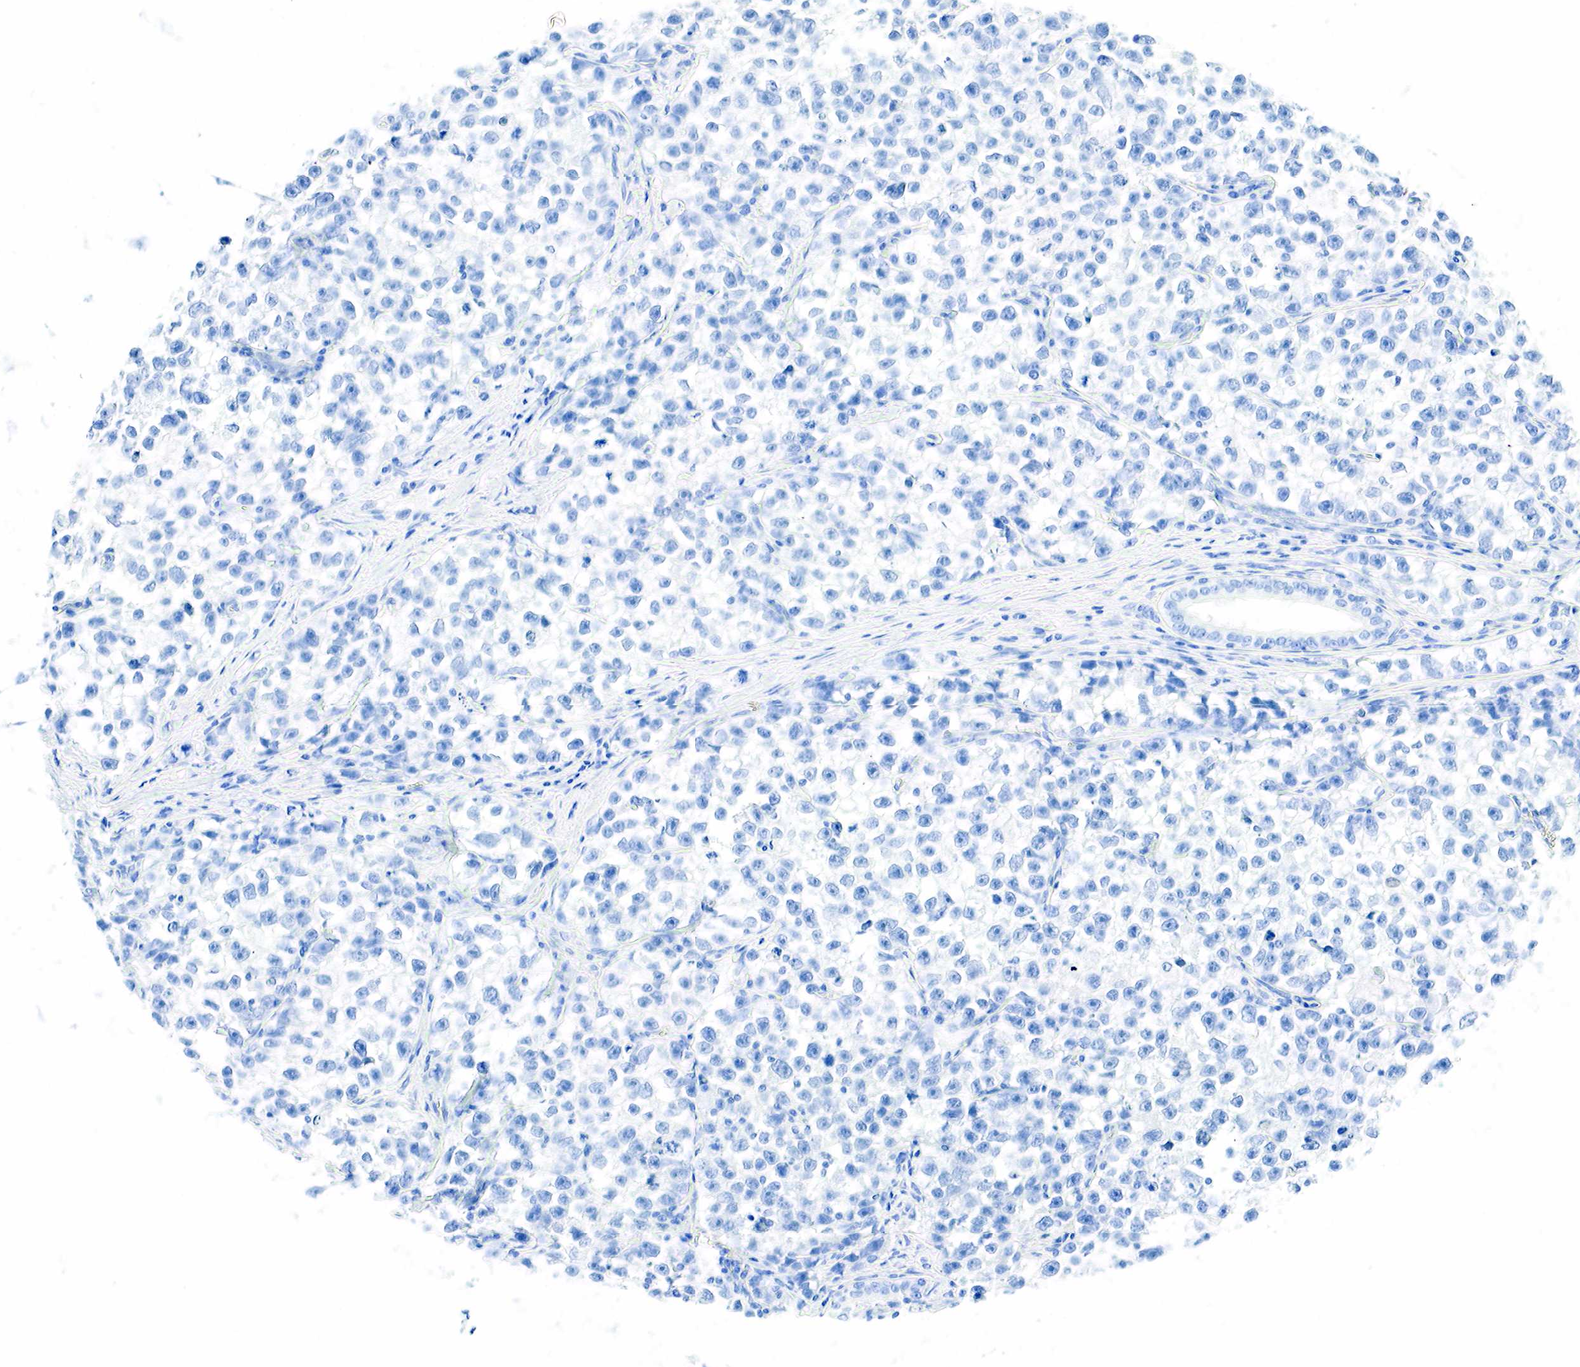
{"staining": {"intensity": "negative", "quantity": "none", "location": "none"}, "tissue": "testis cancer", "cell_type": "Tumor cells", "image_type": "cancer", "snomed": [{"axis": "morphology", "description": "Seminoma, NOS"}, {"axis": "morphology", "description": "Carcinoma, Embryonal, NOS"}, {"axis": "topography", "description": "Testis"}], "caption": "The photomicrograph reveals no staining of tumor cells in testis cancer (seminoma).", "gene": "INHA", "patient": {"sex": "male", "age": 30}}